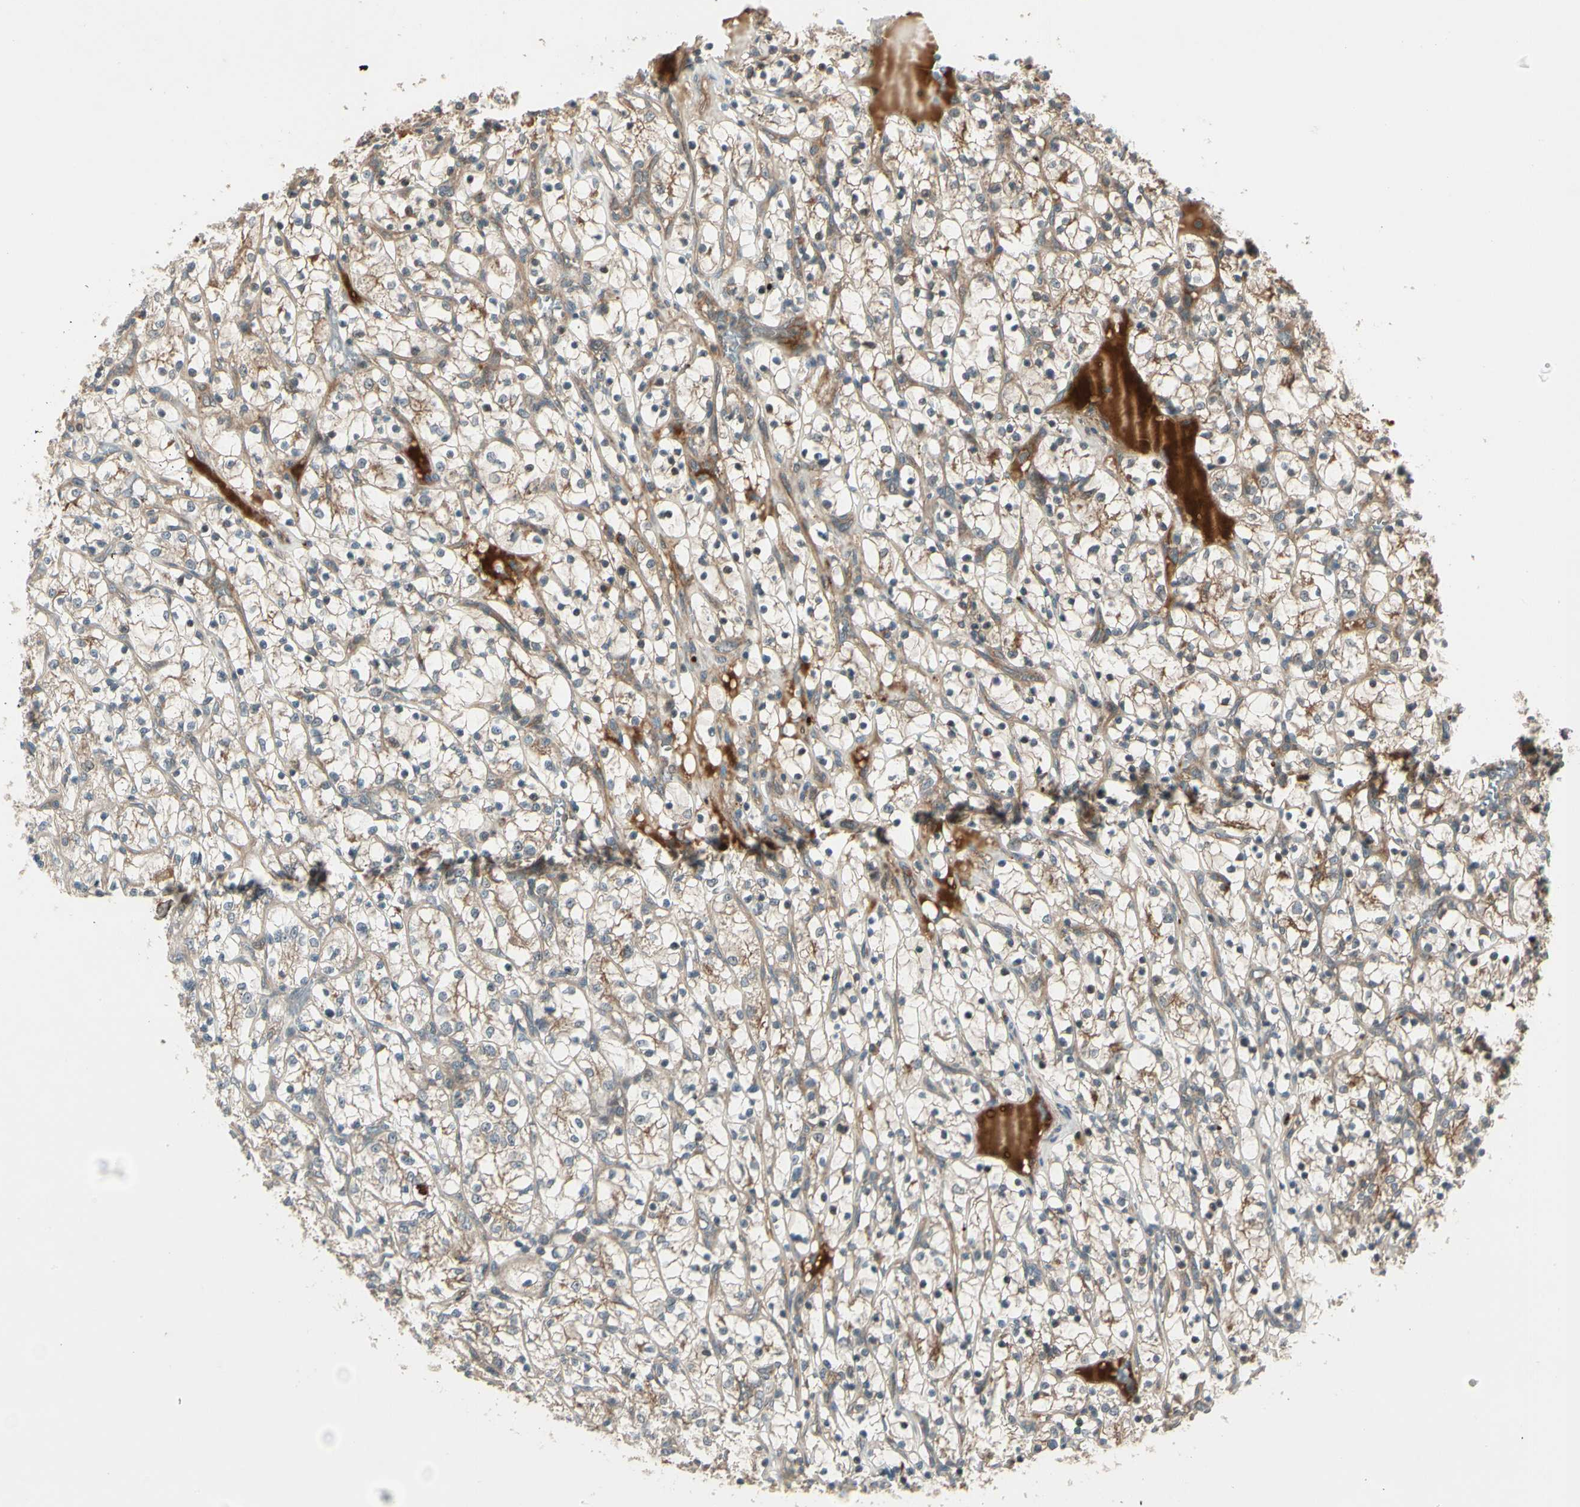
{"staining": {"intensity": "weak", "quantity": "25%-75%", "location": "cytoplasmic/membranous"}, "tissue": "renal cancer", "cell_type": "Tumor cells", "image_type": "cancer", "snomed": [{"axis": "morphology", "description": "Adenocarcinoma, NOS"}, {"axis": "topography", "description": "Kidney"}], "caption": "Tumor cells demonstrate weak cytoplasmic/membranous positivity in about 25%-75% of cells in renal cancer.", "gene": "ACVR1C", "patient": {"sex": "female", "age": 69}}